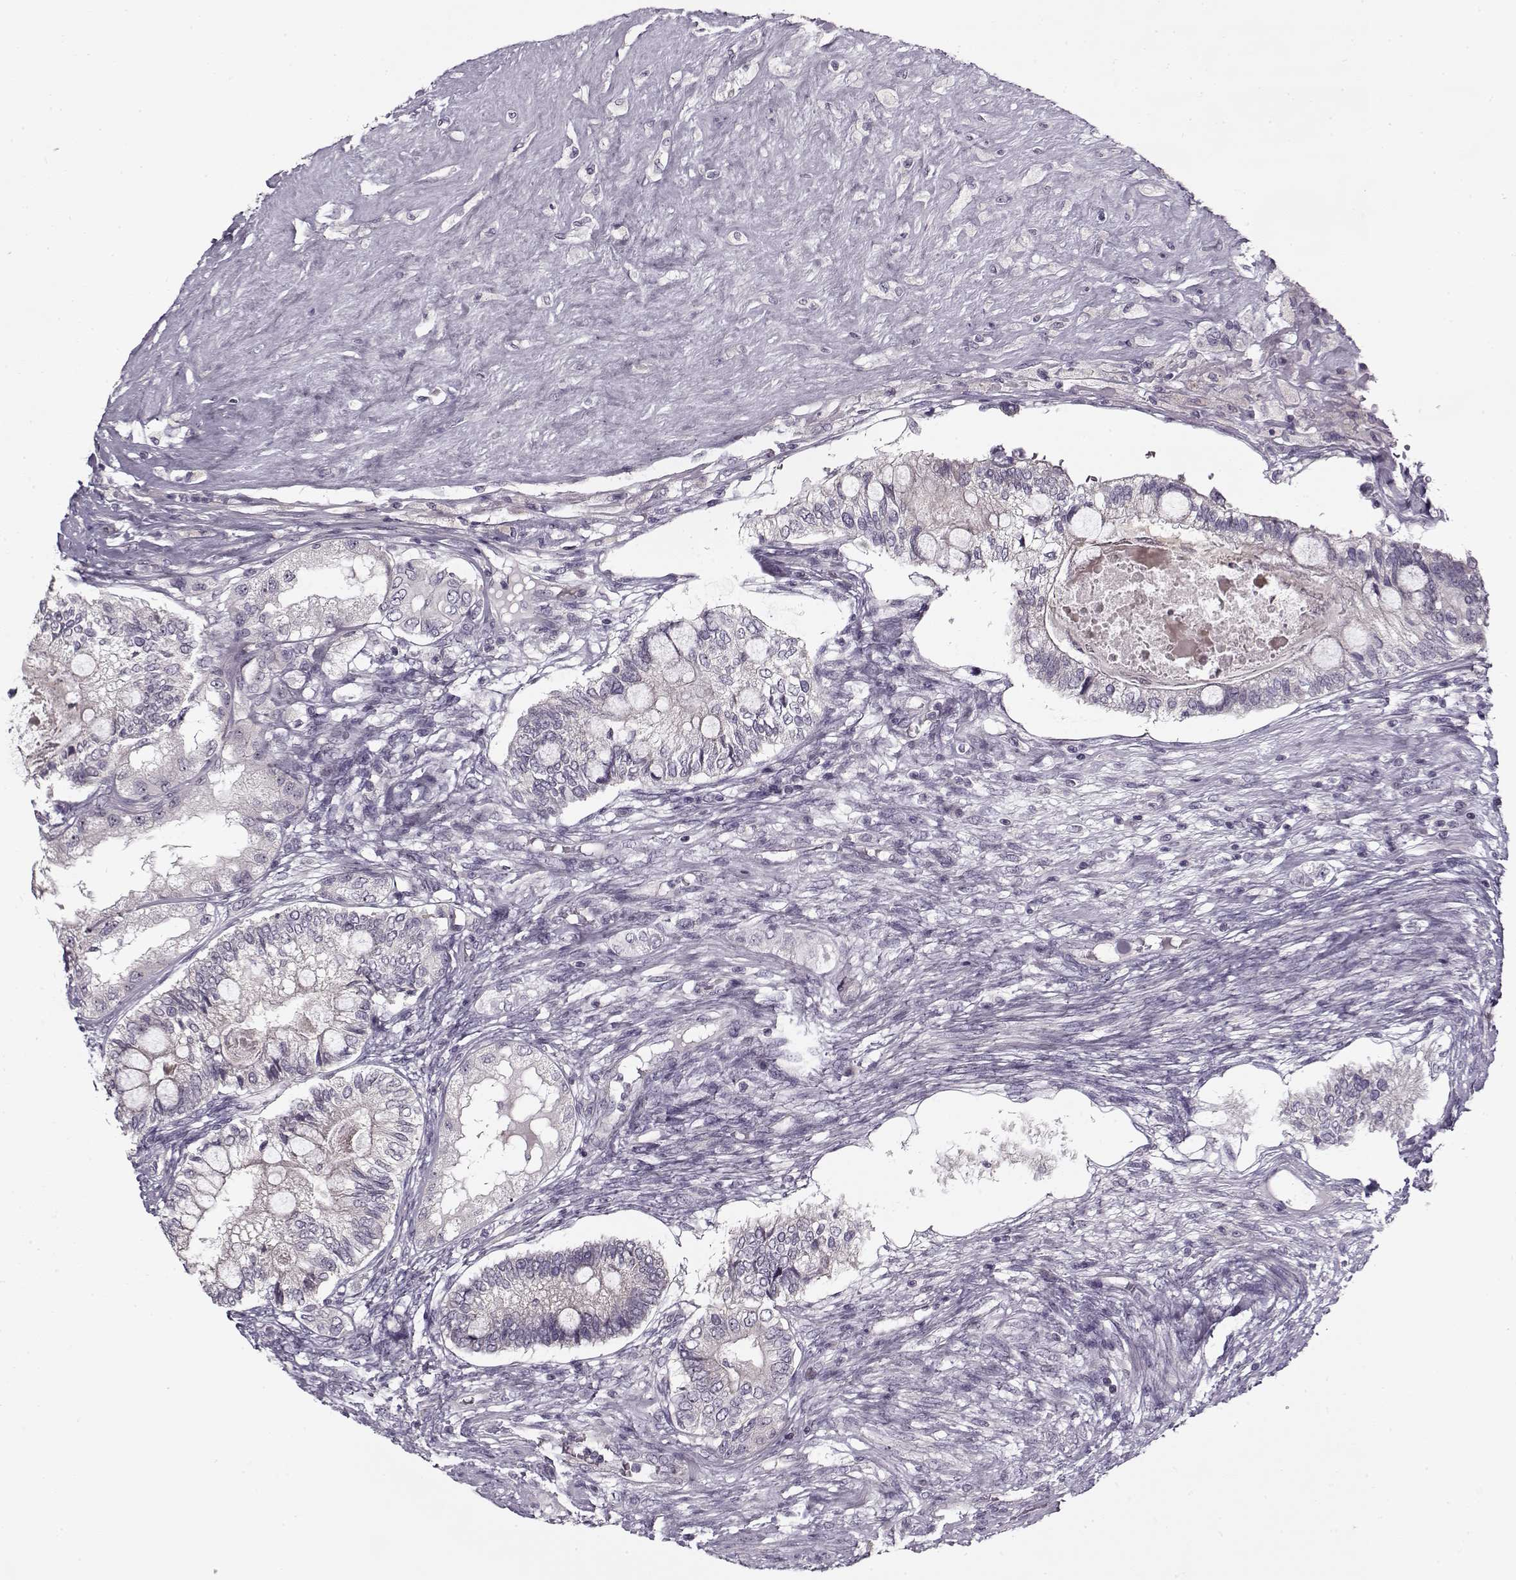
{"staining": {"intensity": "negative", "quantity": "none", "location": "none"}, "tissue": "testis cancer", "cell_type": "Tumor cells", "image_type": "cancer", "snomed": [{"axis": "morphology", "description": "Seminoma, NOS"}, {"axis": "morphology", "description": "Carcinoma, Embryonal, NOS"}, {"axis": "topography", "description": "Testis"}], "caption": "This is a micrograph of immunohistochemistry staining of testis cancer (embryonal carcinoma), which shows no positivity in tumor cells.", "gene": "PNMT", "patient": {"sex": "male", "age": 41}}